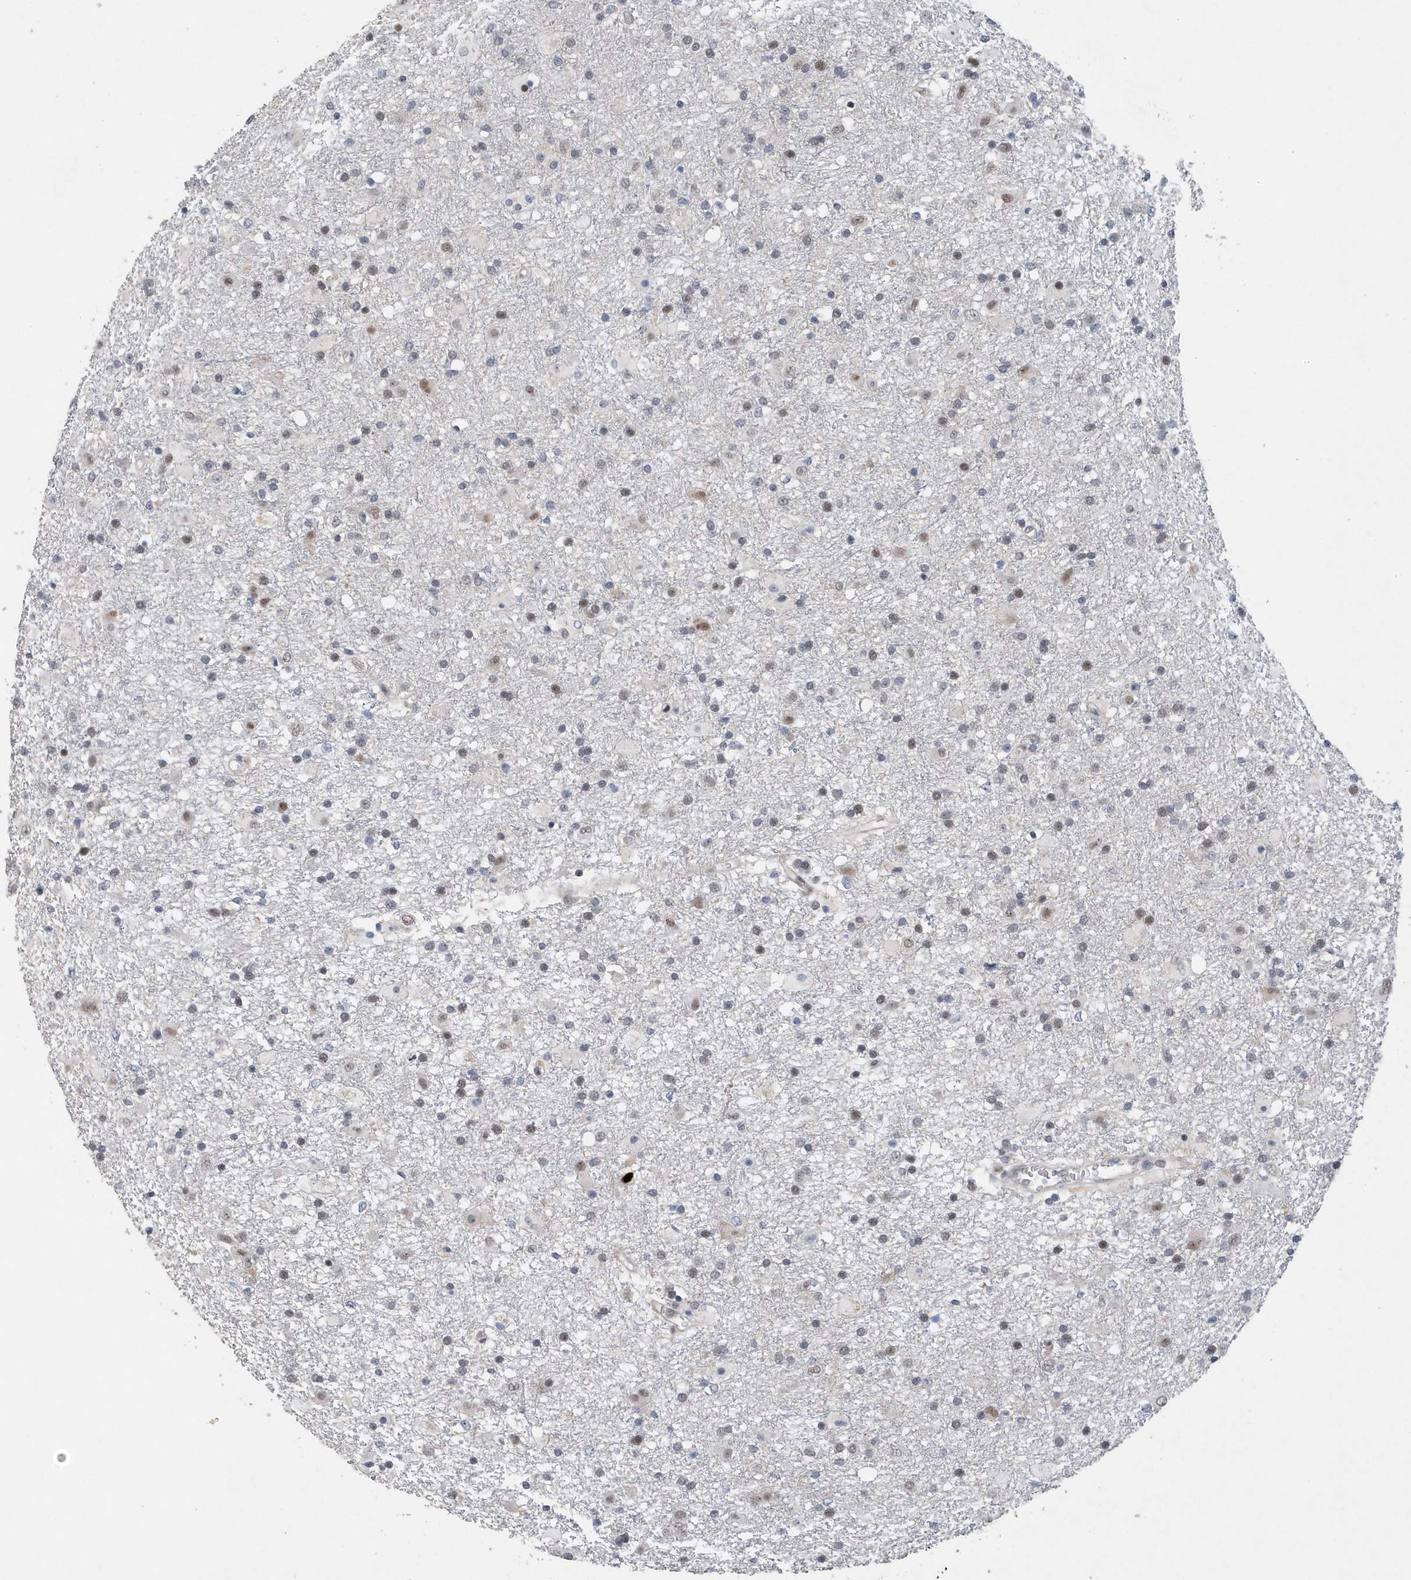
{"staining": {"intensity": "weak", "quantity": "<25%", "location": "nuclear"}, "tissue": "glioma", "cell_type": "Tumor cells", "image_type": "cancer", "snomed": [{"axis": "morphology", "description": "Glioma, malignant, Low grade"}, {"axis": "topography", "description": "Brain"}], "caption": "This histopathology image is of glioma stained with IHC to label a protein in brown with the nuclei are counter-stained blue. There is no expression in tumor cells.", "gene": "RPP30", "patient": {"sex": "male", "age": 65}}